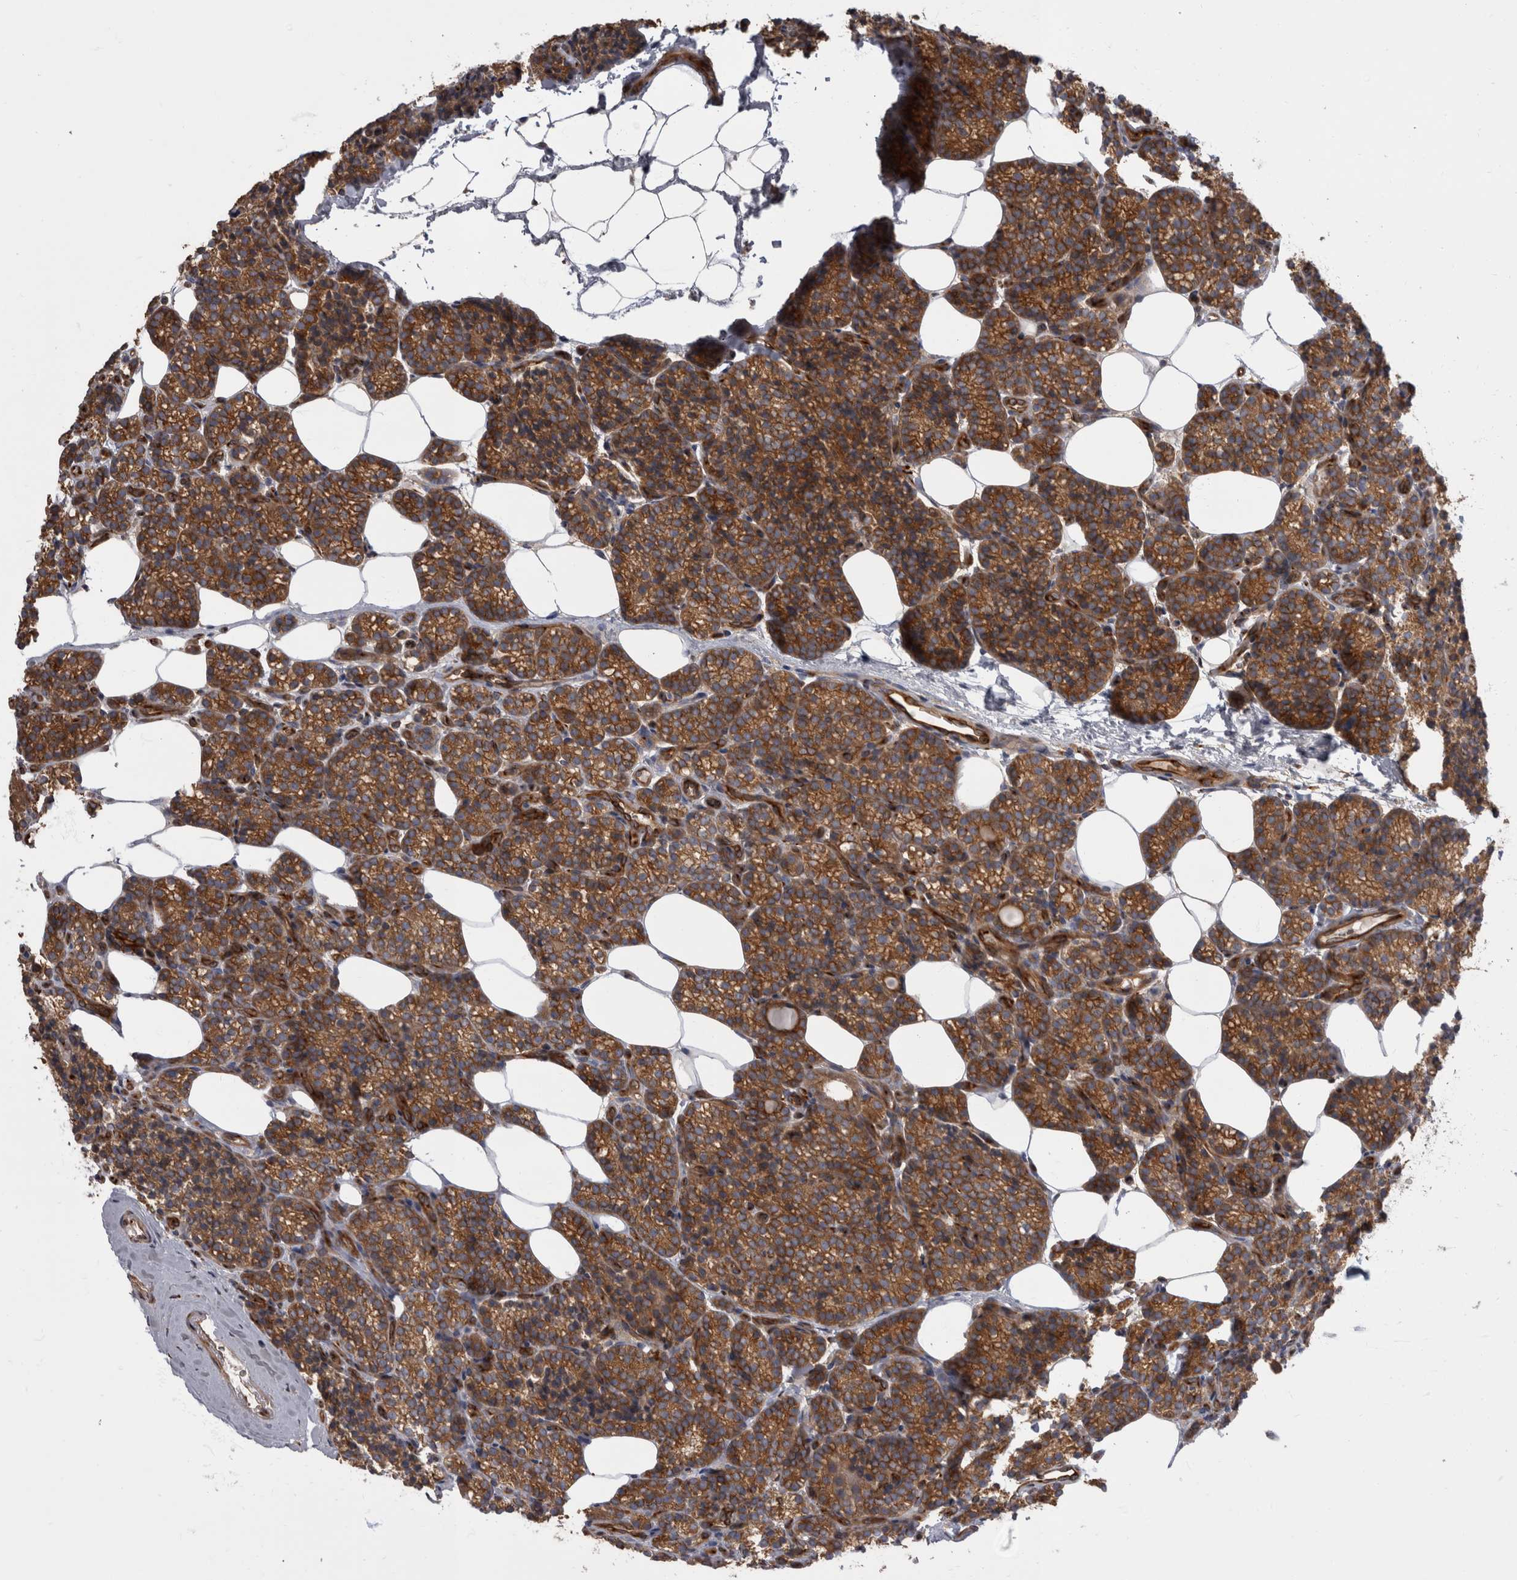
{"staining": {"intensity": "moderate", "quantity": ">75%", "location": "cytoplasmic/membranous"}, "tissue": "parathyroid gland", "cell_type": "Glandular cells", "image_type": "normal", "snomed": [{"axis": "morphology", "description": "Normal tissue, NOS"}, {"axis": "topography", "description": "Parathyroid gland"}], "caption": "This micrograph displays immunohistochemistry staining of normal human parathyroid gland, with medium moderate cytoplasmic/membranous staining in about >75% of glandular cells.", "gene": "HOOK3", "patient": {"sex": "male", "age": 85}}